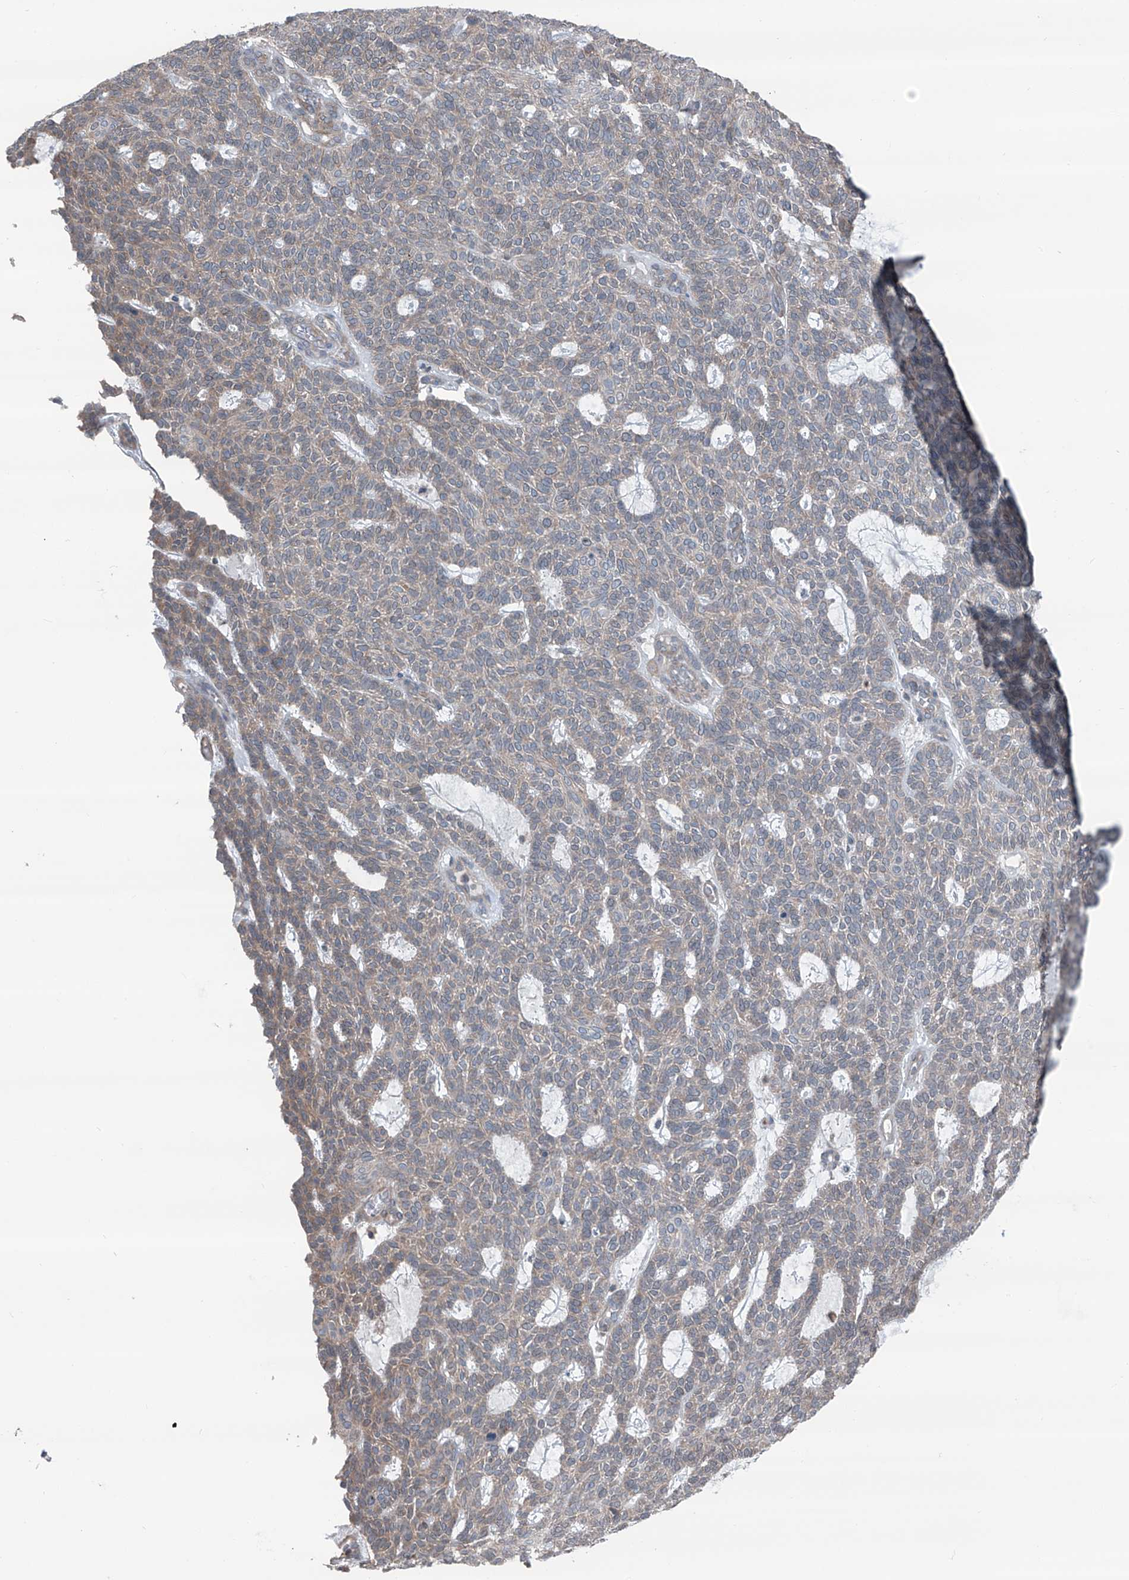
{"staining": {"intensity": "weak", "quantity": "25%-75%", "location": "cytoplasmic/membranous"}, "tissue": "skin cancer", "cell_type": "Tumor cells", "image_type": "cancer", "snomed": [{"axis": "morphology", "description": "Squamous cell carcinoma, NOS"}, {"axis": "topography", "description": "Skin"}], "caption": "This is an image of IHC staining of skin cancer (squamous cell carcinoma), which shows weak positivity in the cytoplasmic/membranous of tumor cells.", "gene": "HSPB11", "patient": {"sex": "female", "age": 90}}